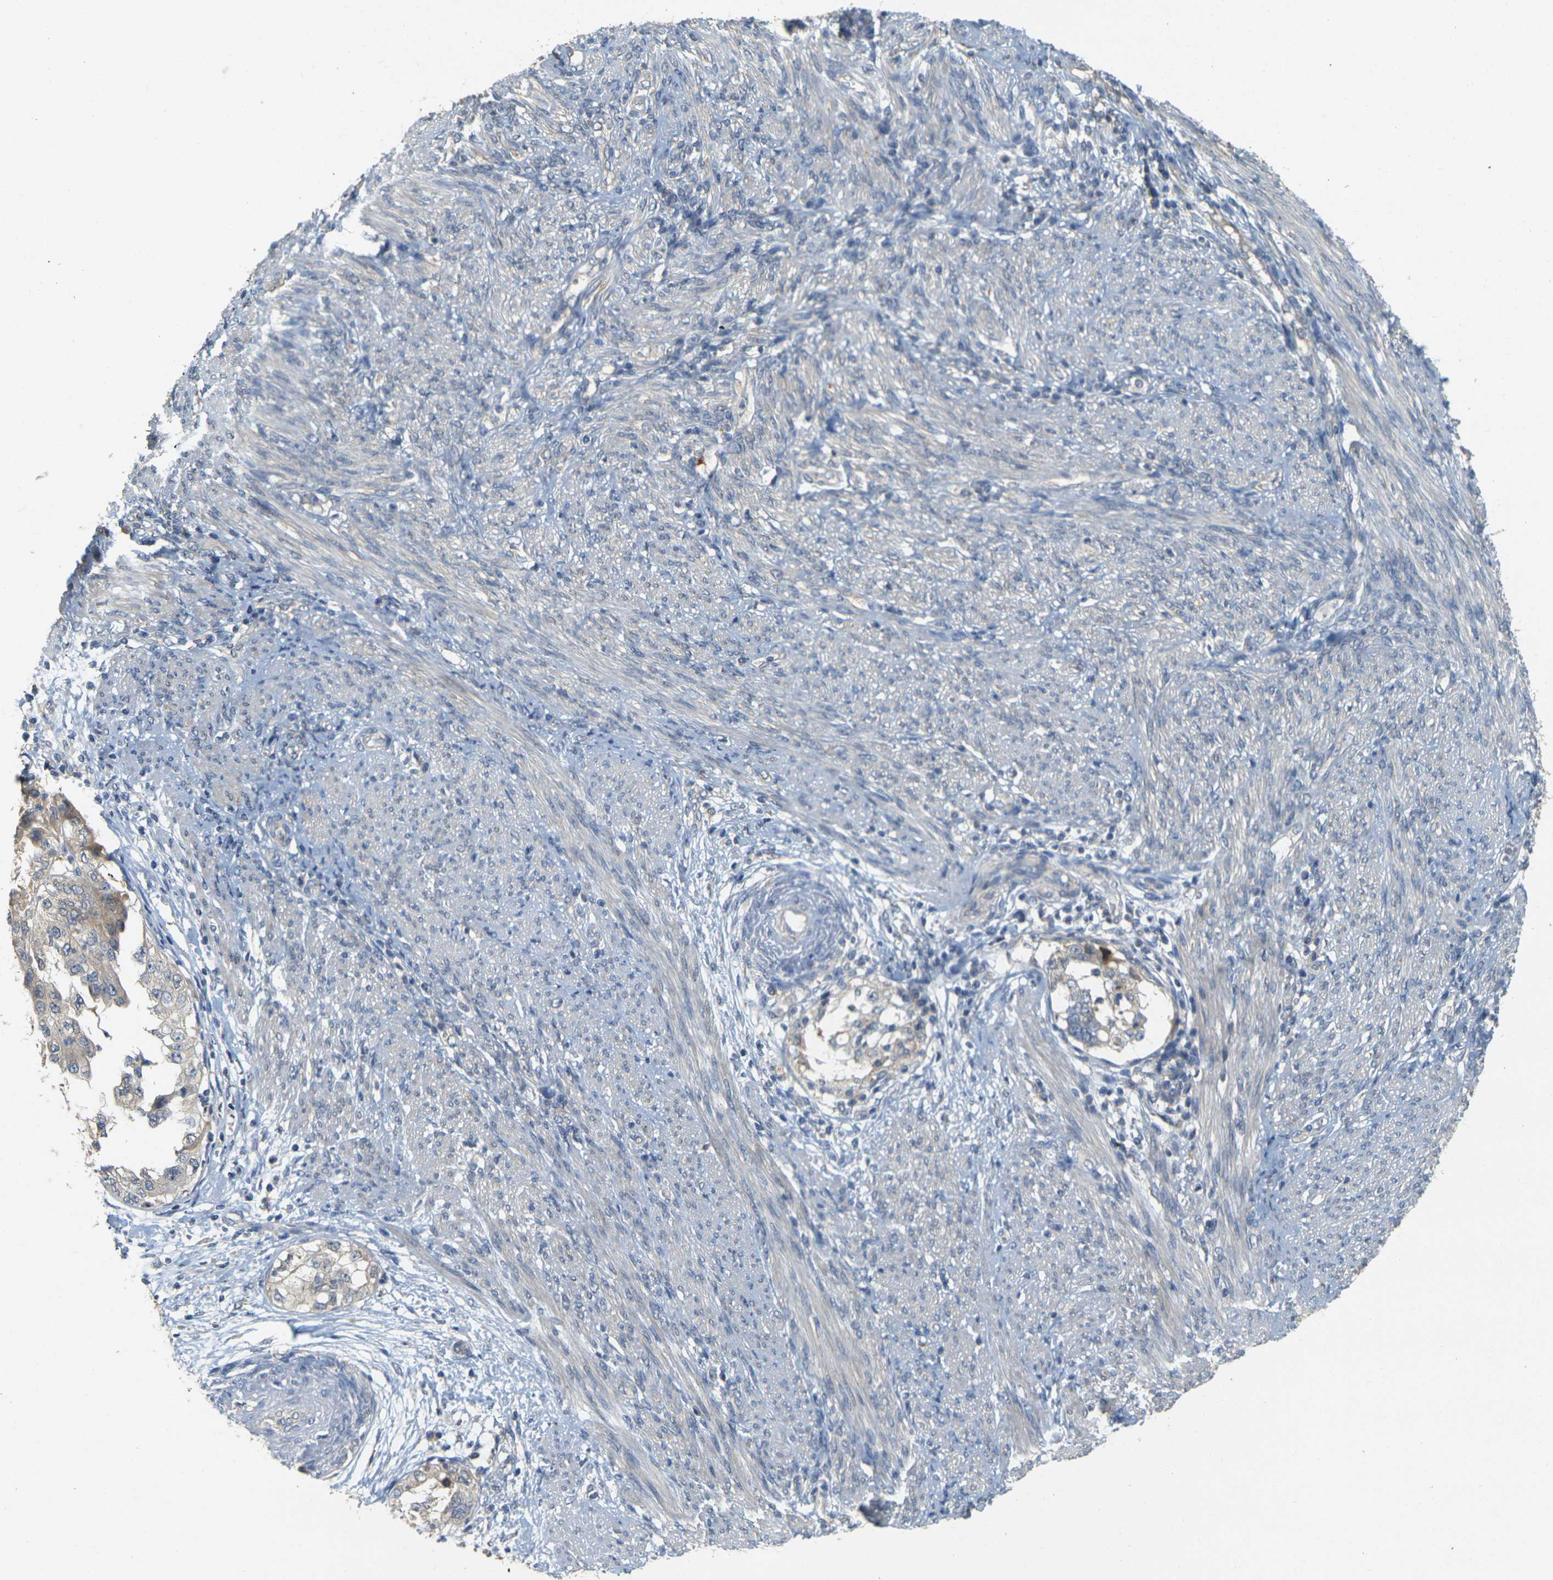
{"staining": {"intensity": "weak", "quantity": "<25%", "location": "cytoplasmic/membranous"}, "tissue": "endometrial cancer", "cell_type": "Tumor cells", "image_type": "cancer", "snomed": [{"axis": "morphology", "description": "Adenocarcinoma, NOS"}, {"axis": "topography", "description": "Endometrium"}], "caption": "DAB (3,3'-diaminobenzidine) immunohistochemical staining of adenocarcinoma (endometrial) demonstrates no significant expression in tumor cells.", "gene": "GDAP1", "patient": {"sex": "female", "age": 85}}